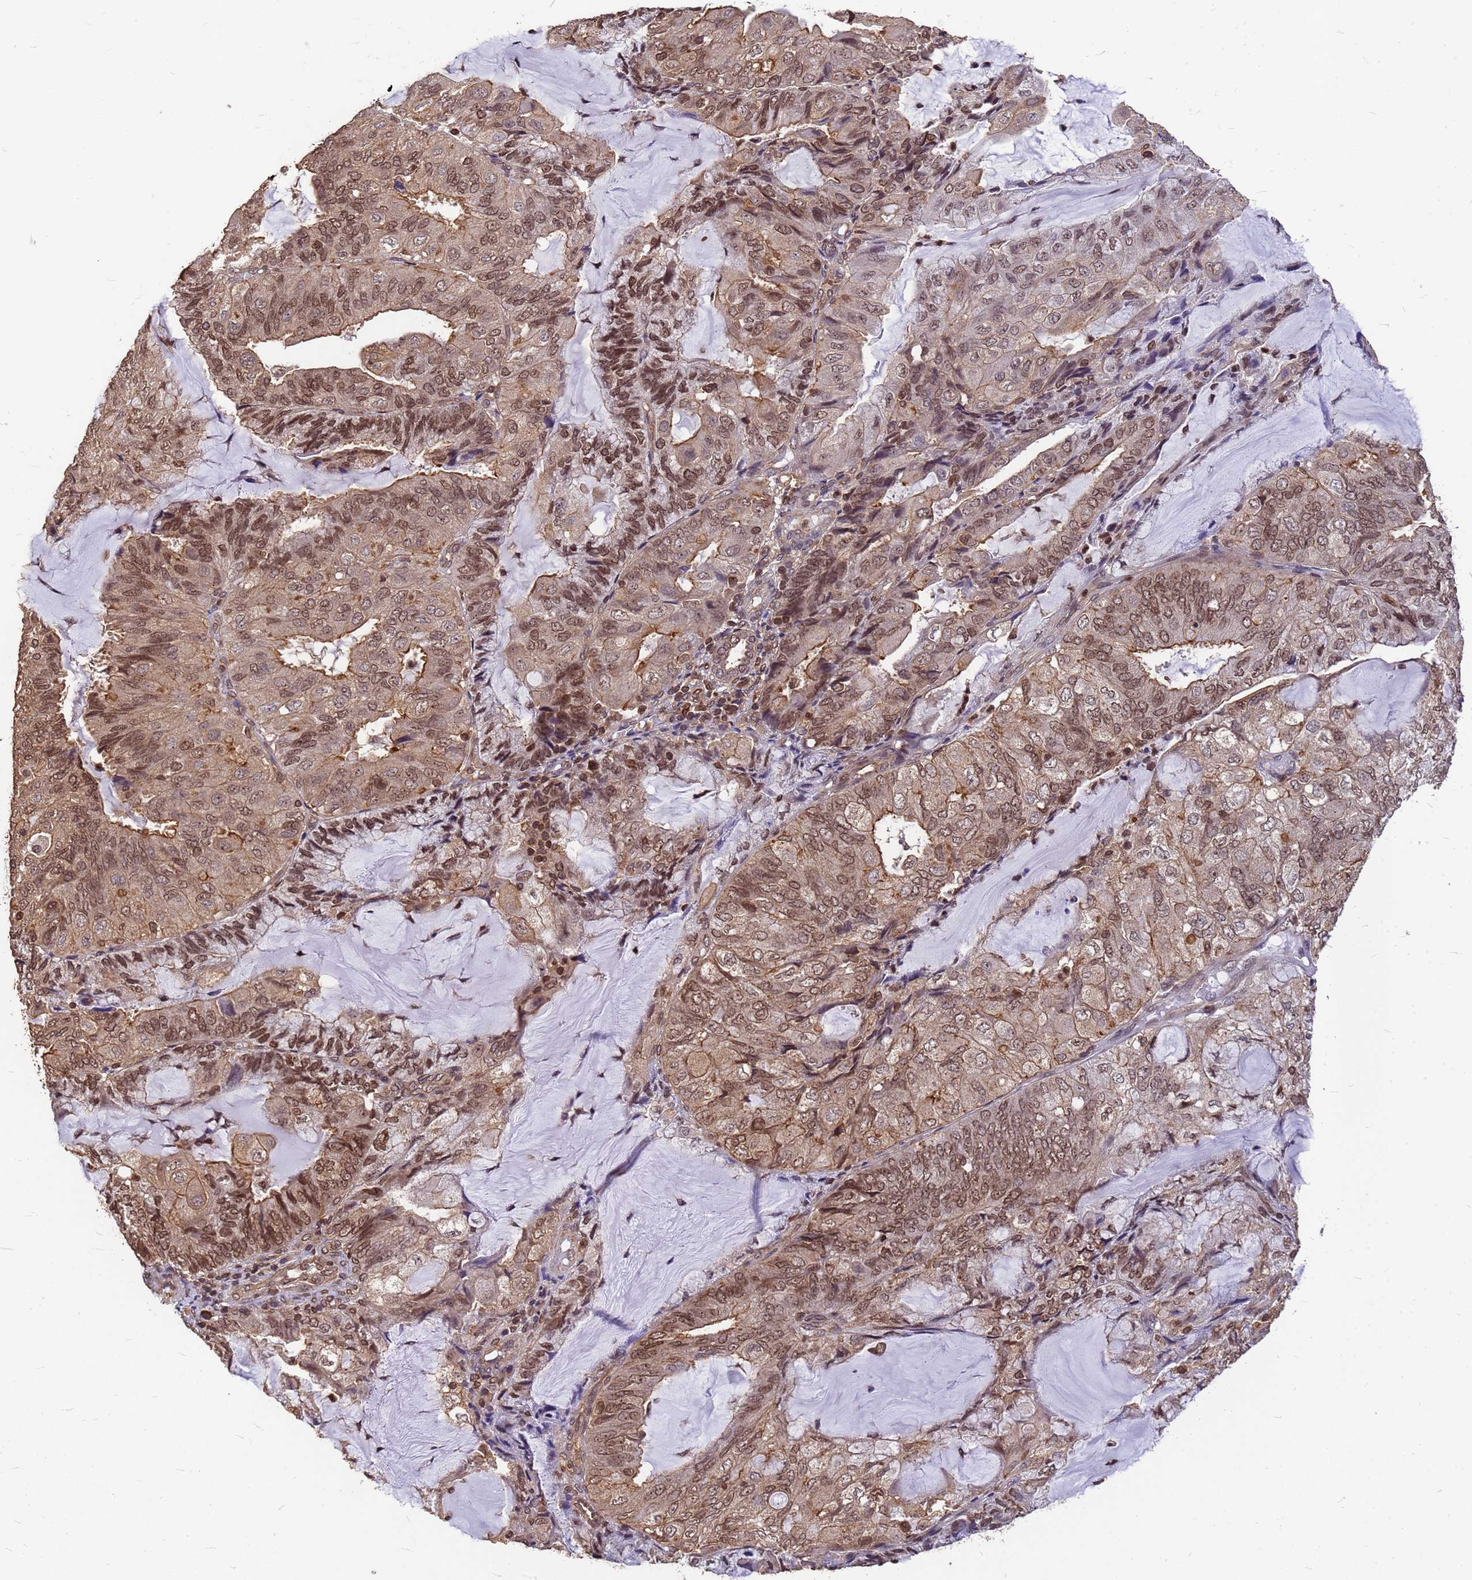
{"staining": {"intensity": "moderate", "quantity": ">75%", "location": "cytoplasmic/membranous,nuclear"}, "tissue": "endometrial cancer", "cell_type": "Tumor cells", "image_type": "cancer", "snomed": [{"axis": "morphology", "description": "Adenocarcinoma, NOS"}, {"axis": "topography", "description": "Endometrium"}], "caption": "A brown stain highlights moderate cytoplasmic/membranous and nuclear staining of a protein in endometrial cancer (adenocarcinoma) tumor cells.", "gene": "C1orf35", "patient": {"sex": "female", "age": 81}}